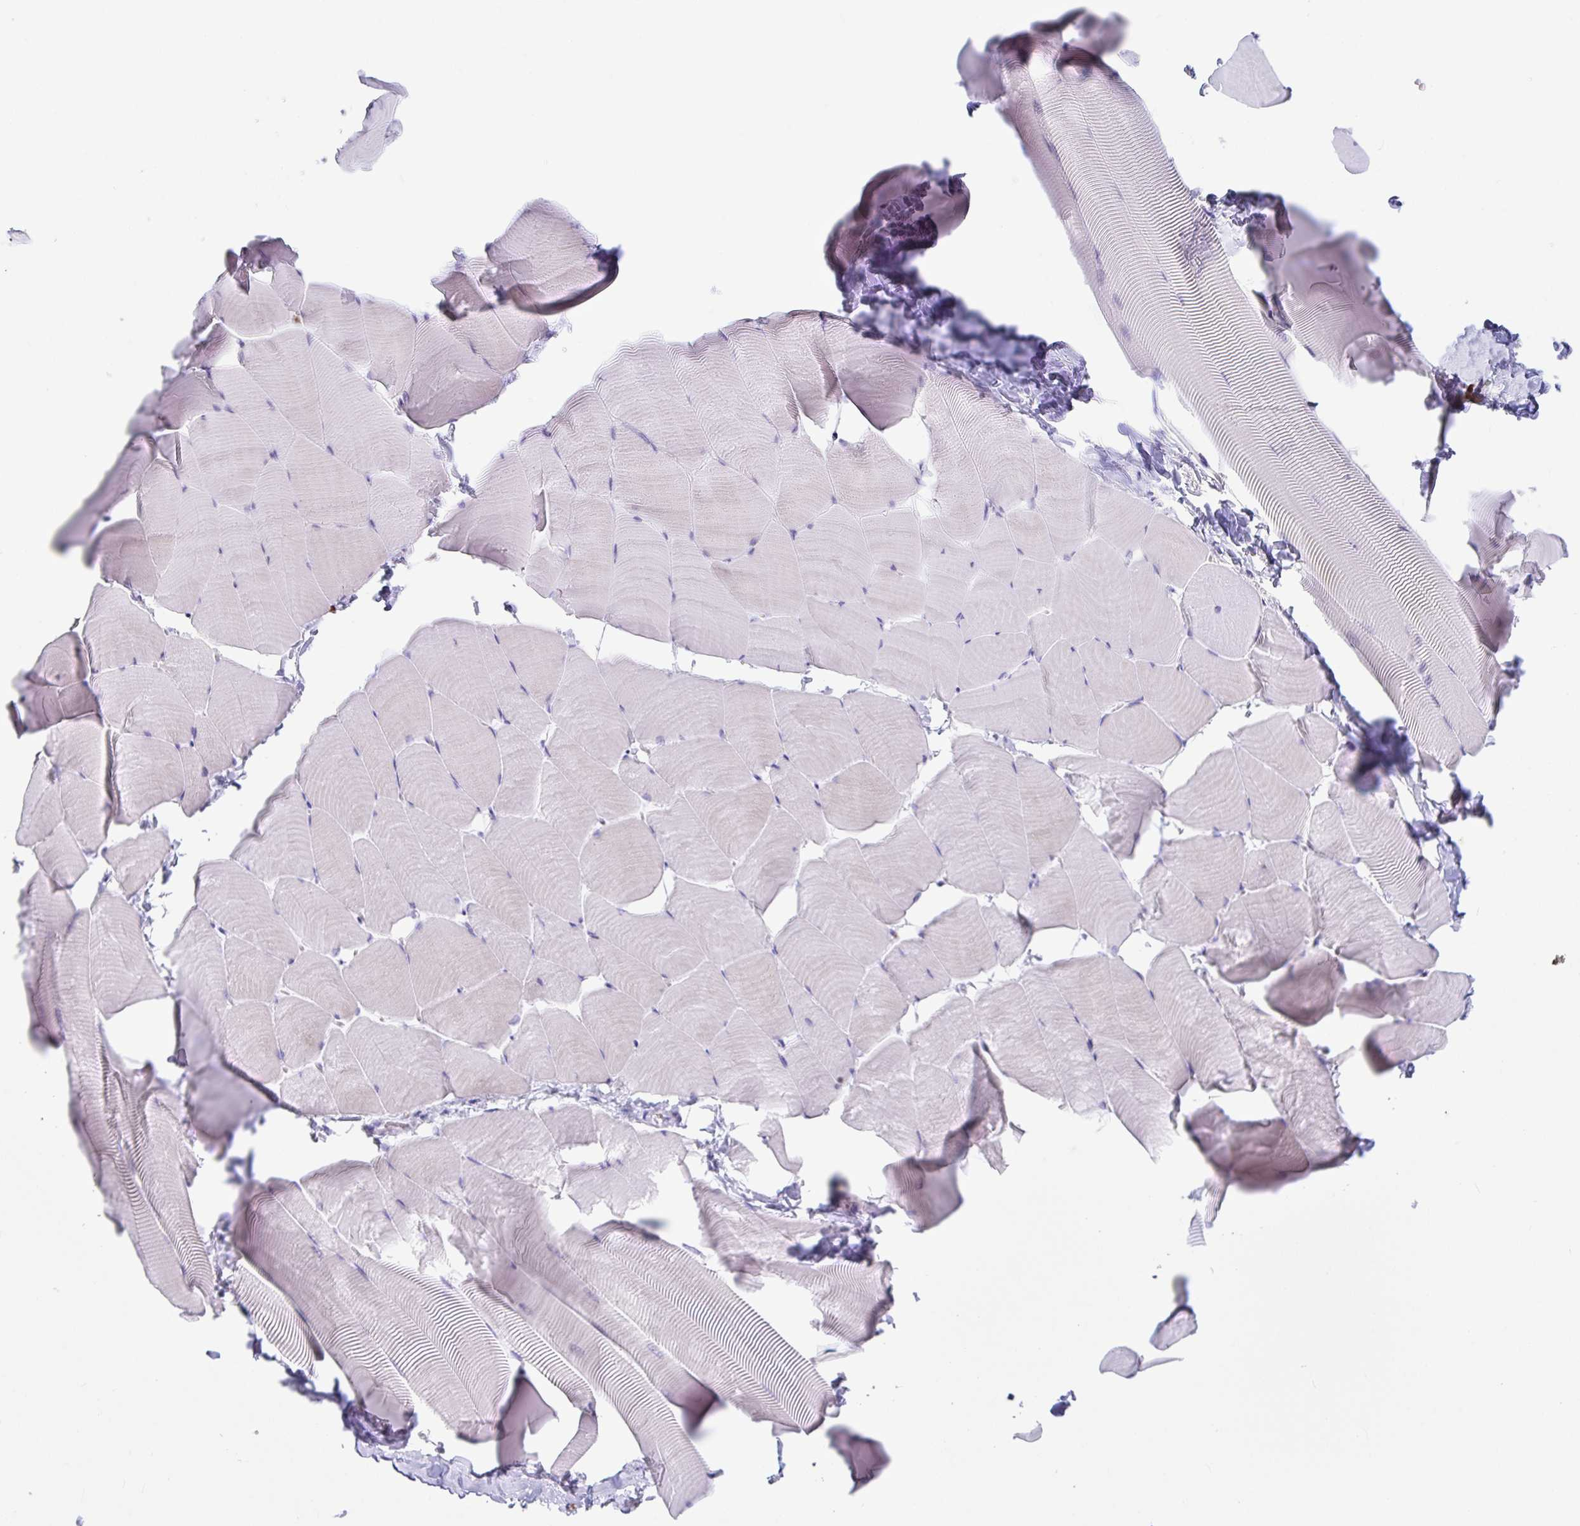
{"staining": {"intensity": "negative", "quantity": "none", "location": "none"}, "tissue": "skeletal muscle", "cell_type": "Myocytes", "image_type": "normal", "snomed": [{"axis": "morphology", "description": "Normal tissue, NOS"}, {"axis": "topography", "description": "Skeletal muscle"}], "caption": "Immunohistochemistry (IHC) of unremarkable human skeletal muscle reveals no positivity in myocytes. (DAB IHC visualized using brightfield microscopy, high magnification).", "gene": "PLA2G1B", "patient": {"sex": "male", "age": 25}}